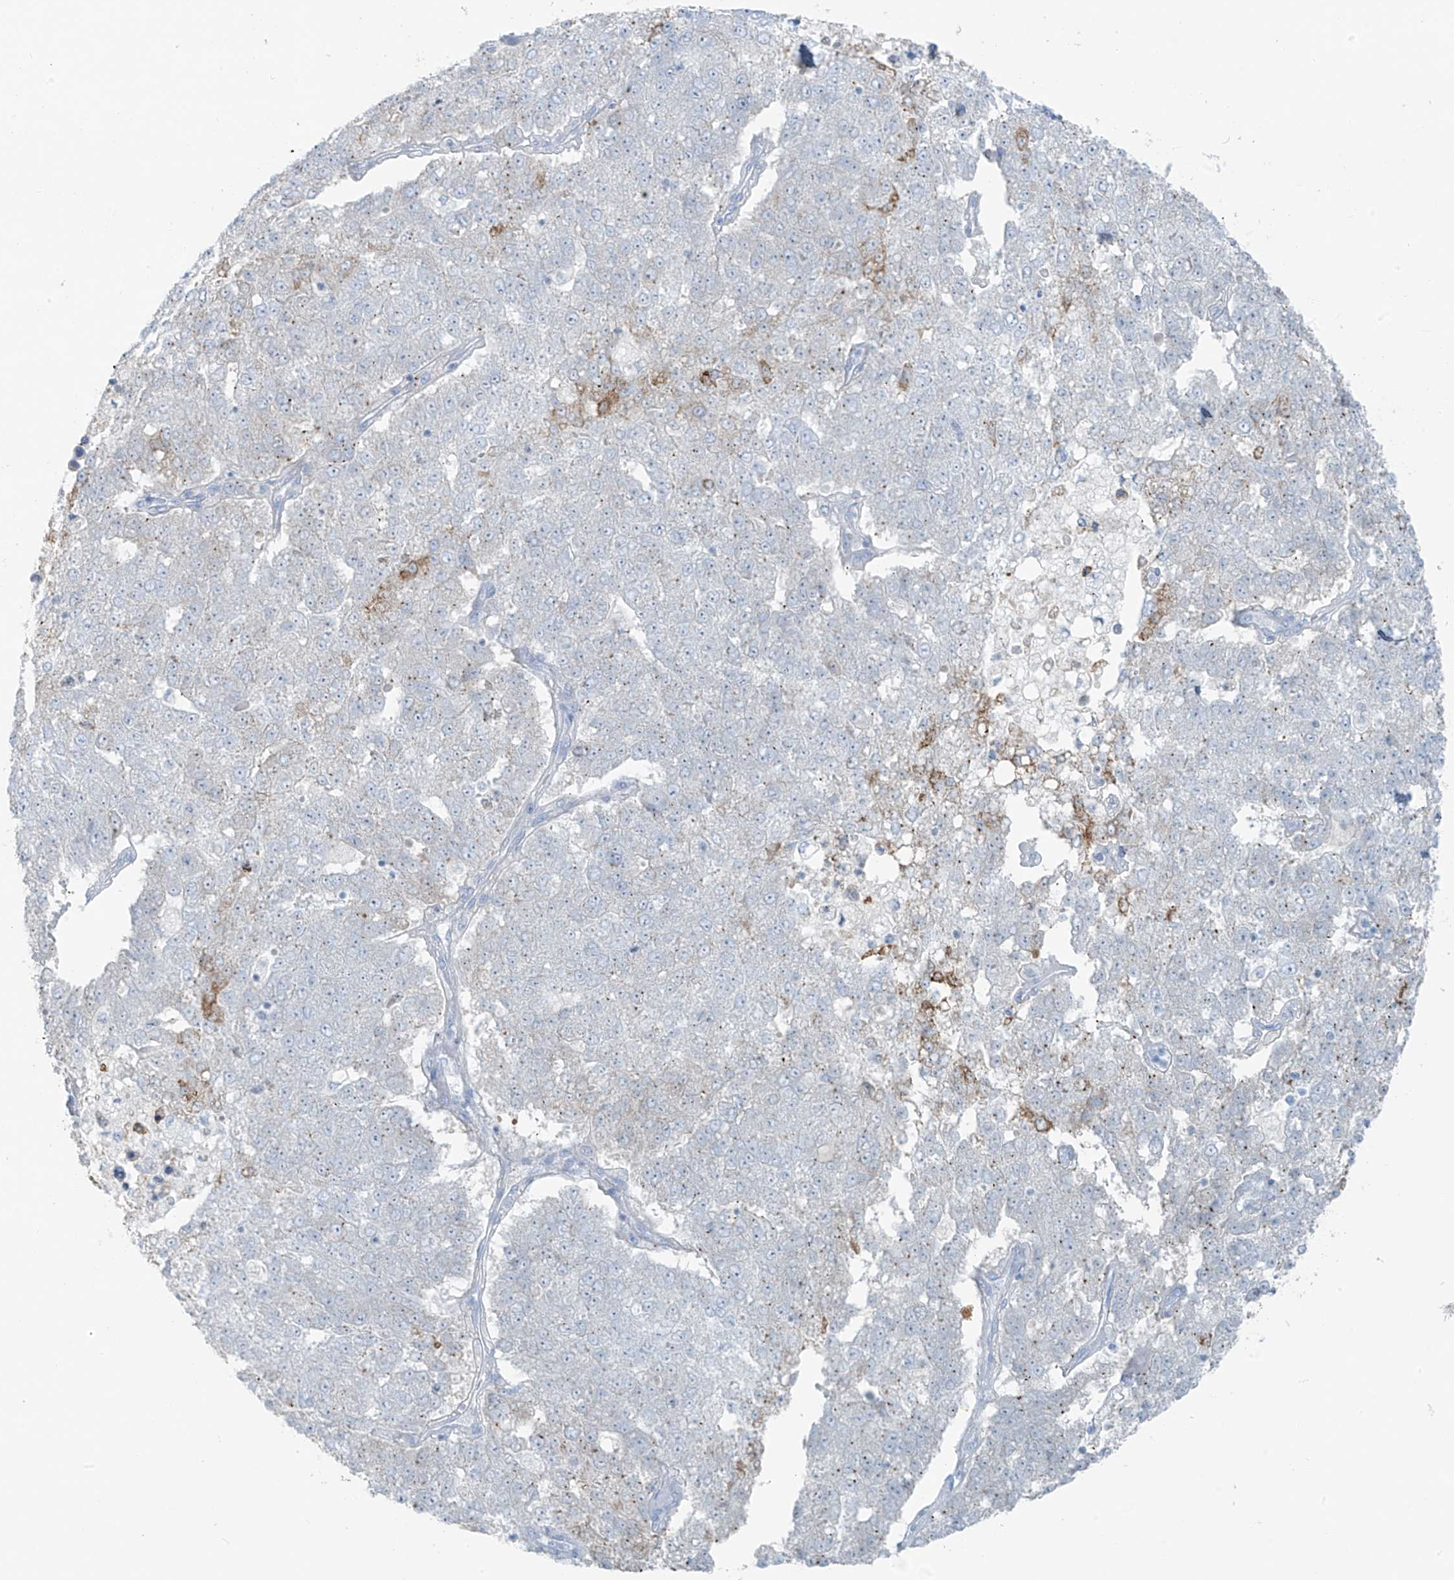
{"staining": {"intensity": "moderate", "quantity": "<25%", "location": "cytoplasmic/membranous"}, "tissue": "pancreatic cancer", "cell_type": "Tumor cells", "image_type": "cancer", "snomed": [{"axis": "morphology", "description": "Adenocarcinoma, NOS"}, {"axis": "topography", "description": "Pancreas"}], "caption": "Immunohistochemistry (DAB) staining of human pancreatic cancer (adenocarcinoma) displays moderate cytoplasmic/membranous protein positivity in approximately <25% of tumor cells.", "gene": "SLC25A43", "patient": {"sex": "female", "age": 61}}